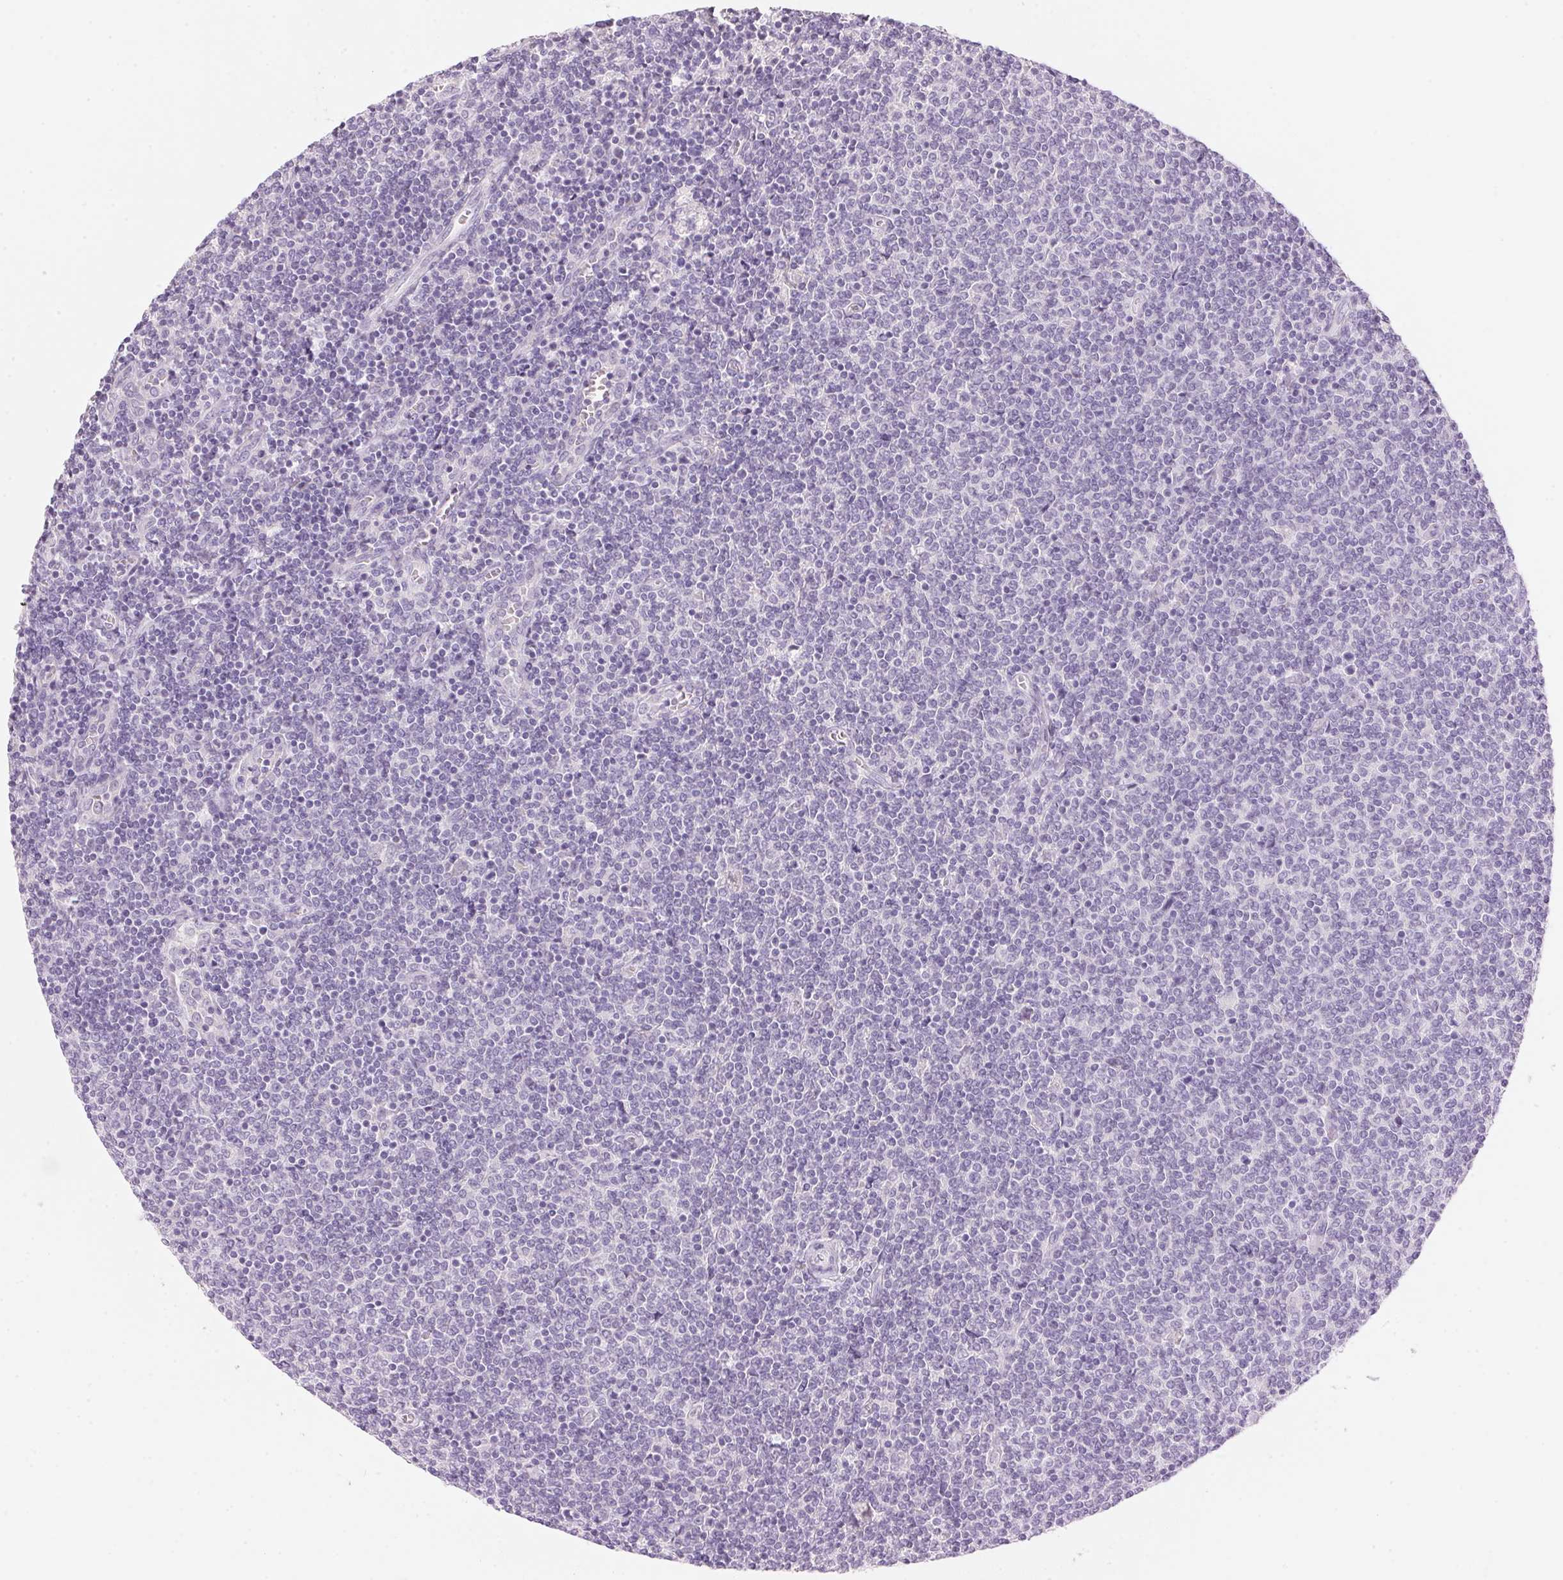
{"staining": {"intensity": "negative", "quantity": "none", "location": "none"}, "tissue": "lymphoma", "cell_type": "Tumor cells", "image_type": "cancer", "snomed": [{"axis": "morphology", "description": "Malignant lymphoma, non-Hodgkin's type, Low grade"}, {"axis": "topography", "description": "Lymph node"}], "caption": "A micrograph of human lymphoma is negative for staining in tumor cells.", "gene": "HSD17B2", "patient": {"sex": "male", "age": 52}}